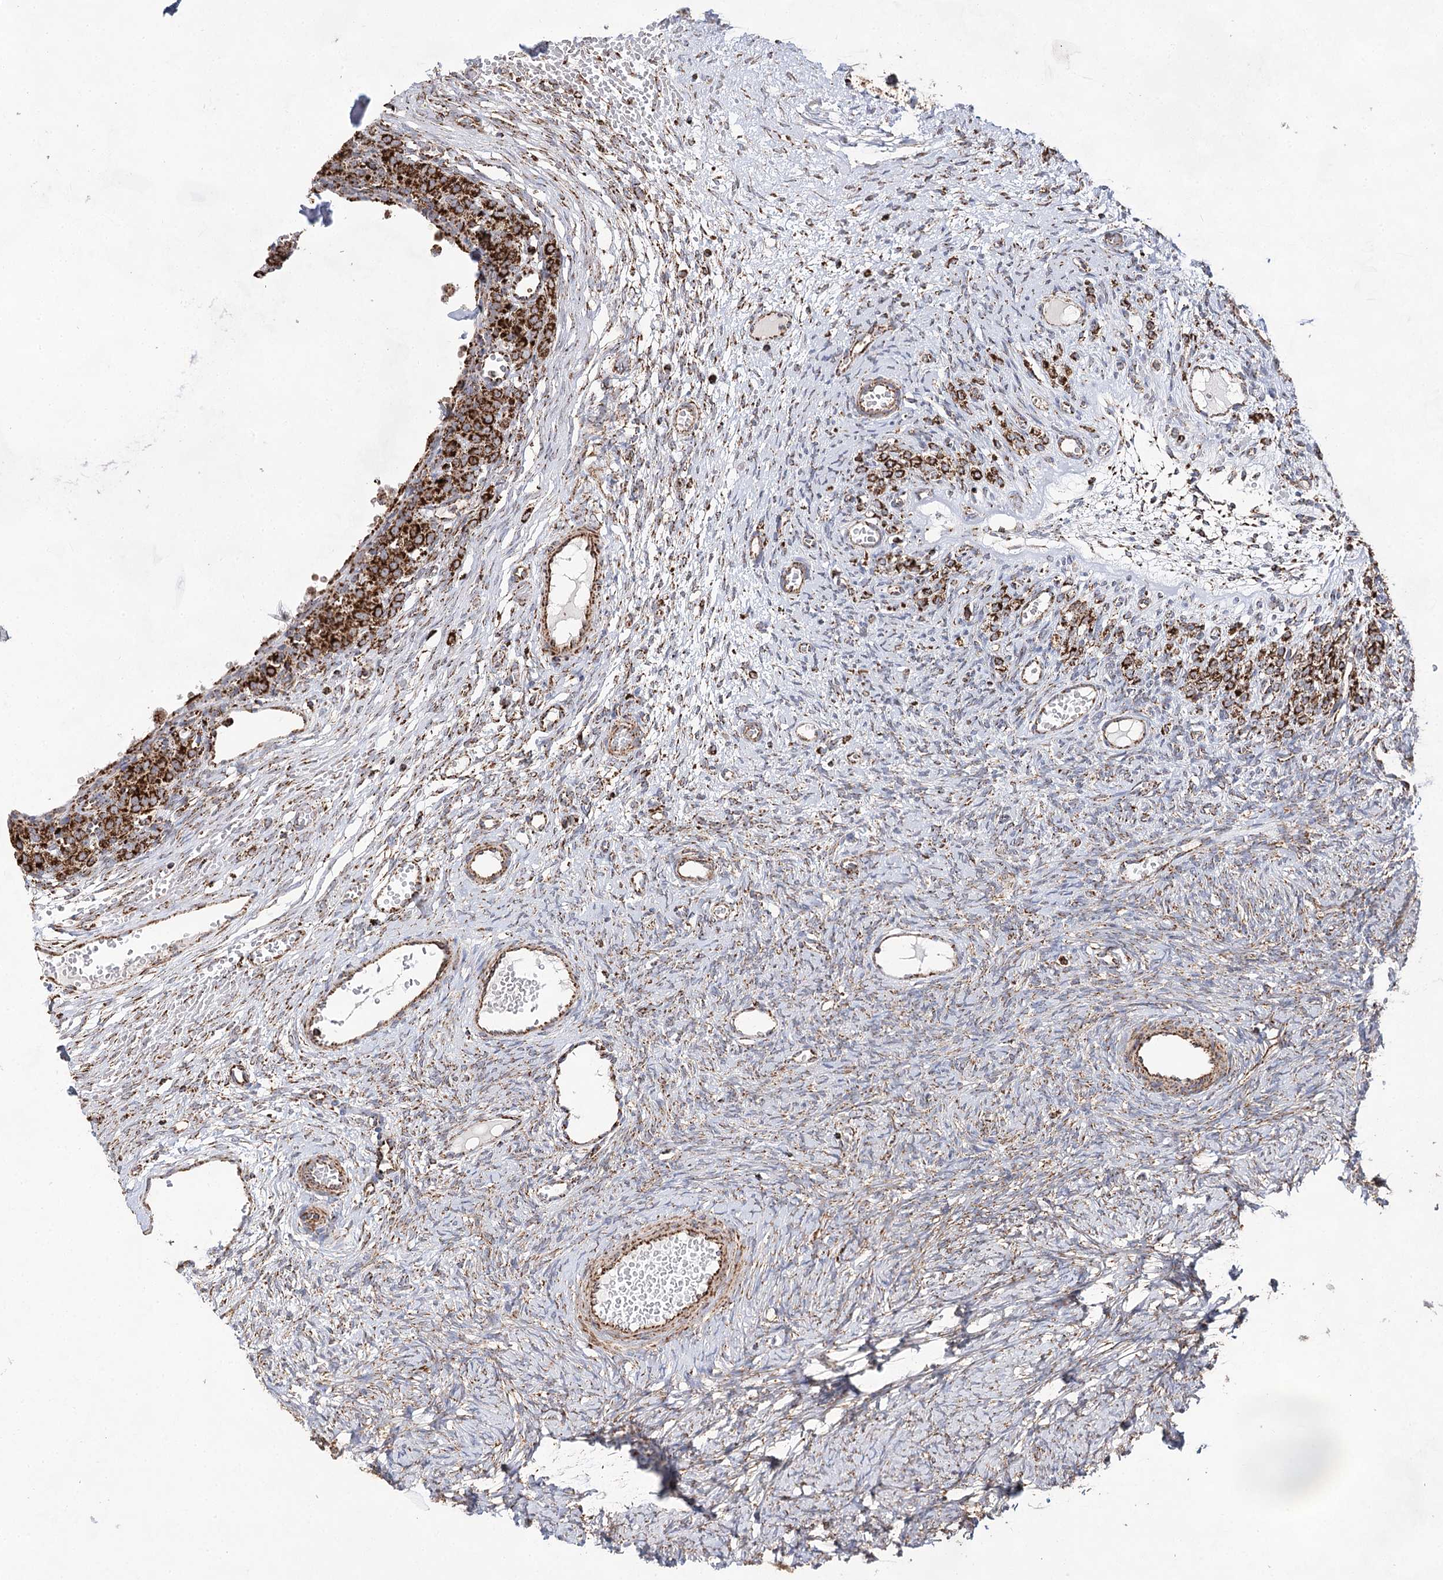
{"staining": {"intensity": "moderate", "quantity": ">75%", "location": "cytoplasmic/membranous"}, "tissue": "ovary", "cell_type": "Ovarian stroma cells", "image_type": "normal", "snomed": [{"axis": "morphology", "description": "Adenocarcinoma, NOS"}, {"axis": "topography", "description": "Endometrium"}], "caption": "About >75% of ovarian stroma cells in unremarkable ovary display moderate cytoplasmic/membranous protein positivity as visualized by brown immunohistochemical staining.", "gene": "NADK2", "patient": {"sex": "female", "age": 32}}